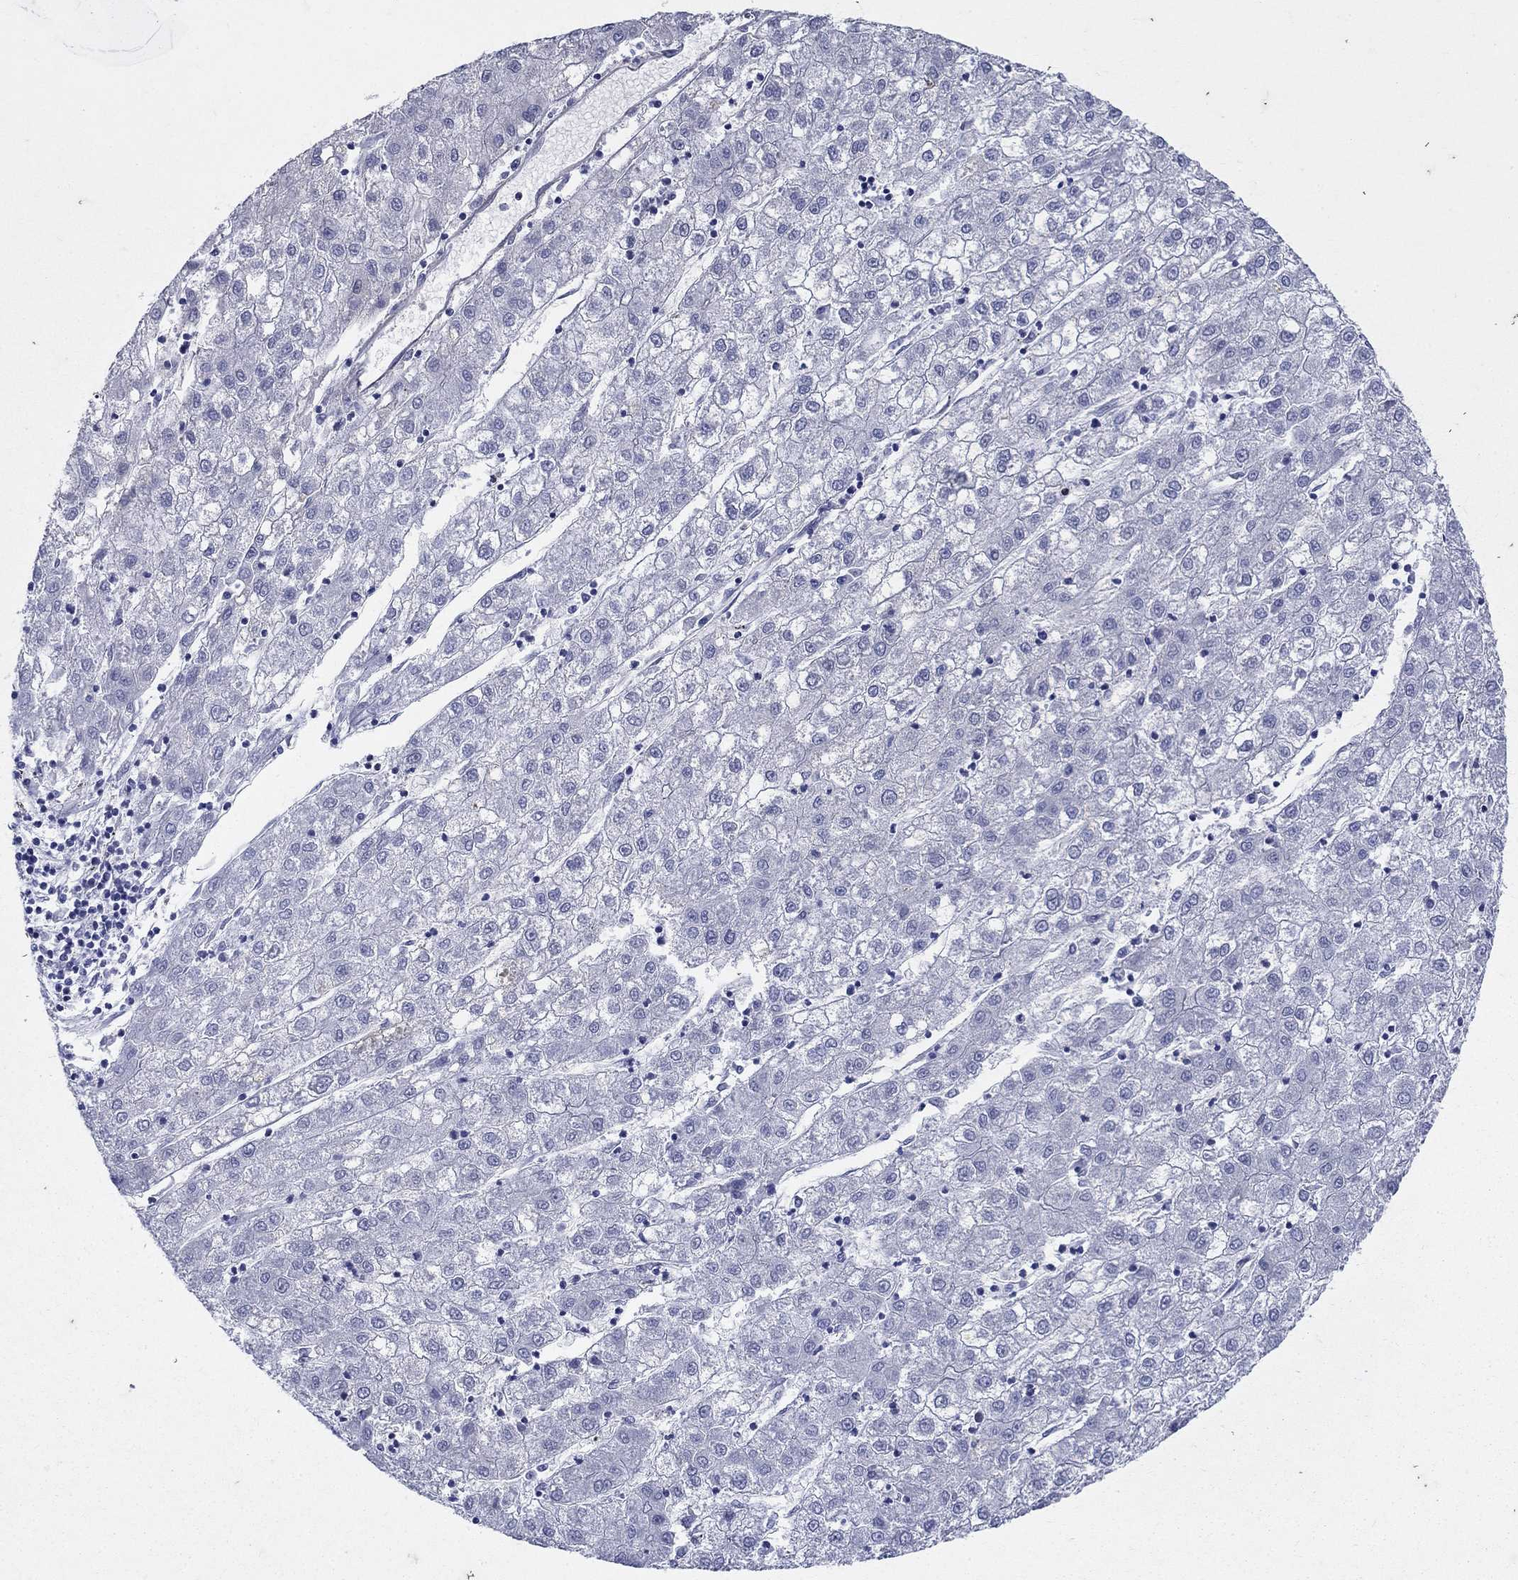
{"staining": {"intensity": "negative", "quantity": "none", "location": "none"}, "tissue": "liver cancer", "cell_type": "Tumor cells", "image_type": "cancer", "snomed": [{"axis": "morphology", "description": "Carcinoma, Hepatocellular, NOS"}, {"axis": "topography", "description": "Liver"}], "caption": "DAB (3,3'-diaminobenzidine) immunohistochemical staining of human liver cancer (hepatocellular carcinoma) reveals no significant positivity in tumor cells.", "gene": "DHRS7", "patient": {"sex": "male", "age": 72}}